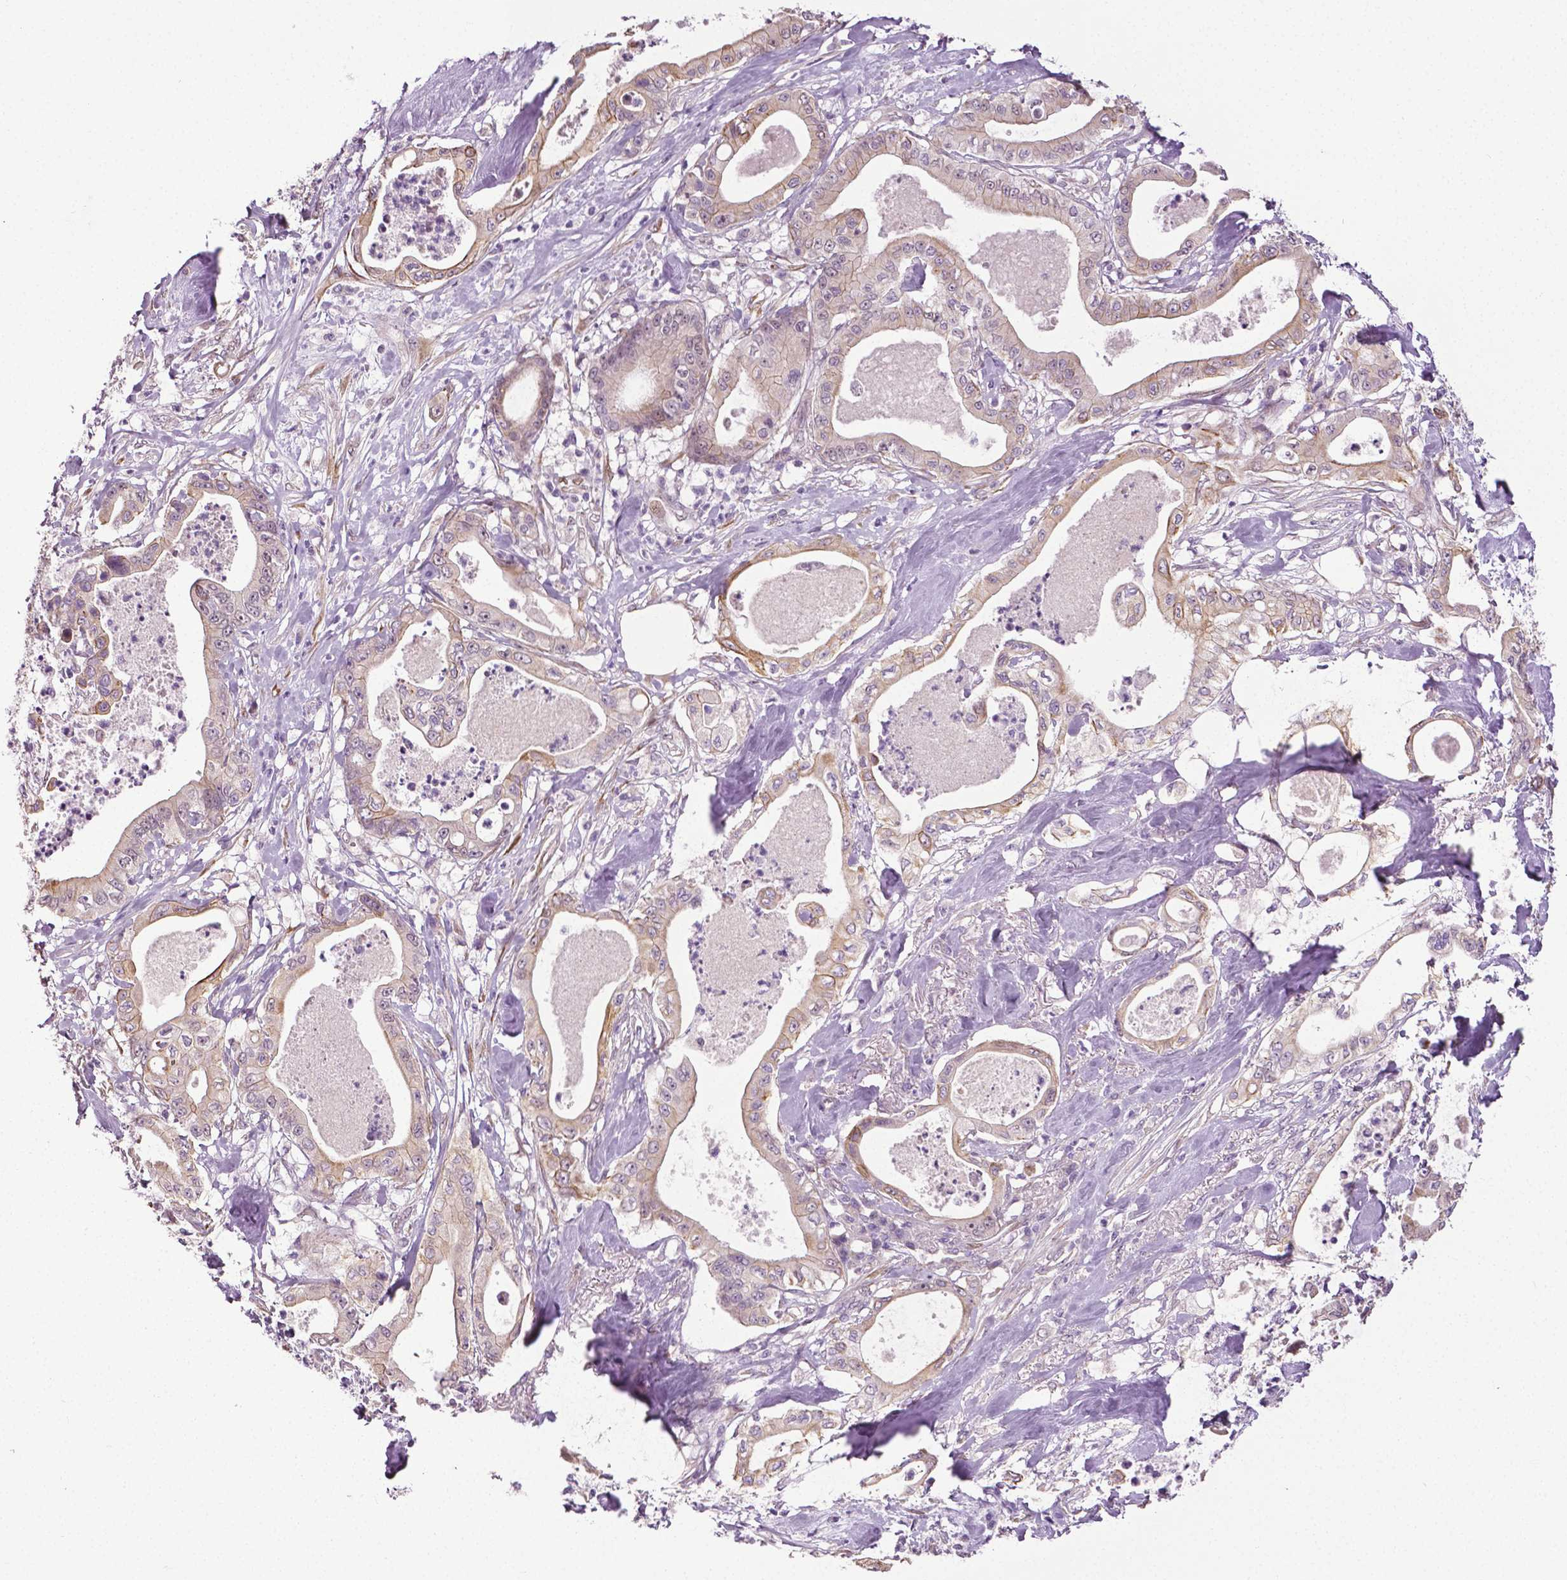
{"staining": {"intensity": "weak", "quantity": ">75%", "location": "cytoplasmic/membranous,nuclear"}, "tissue": "pancreatic cancer", "cell_type": "Tumor cells", "image_type": "cancer", "snomed": [{"axis": "morphology", "description": "Adenocarcinoma, NOS"}, {"axis": "topography", "description": "Pancreas"}], "caption": "Immunohistochemistry of human pancreatic cancer (adenocarcinoma) exhibits low levels of weak cytoplasmic/membranous and nuclear expression in approximately >75% of tumor cells. Immunohistochemistry (ihc) stains the protein in brown and the nuclei are stained blue.", "gene": "PTGER3", "patient": {"sex": "male", "age": 71}}